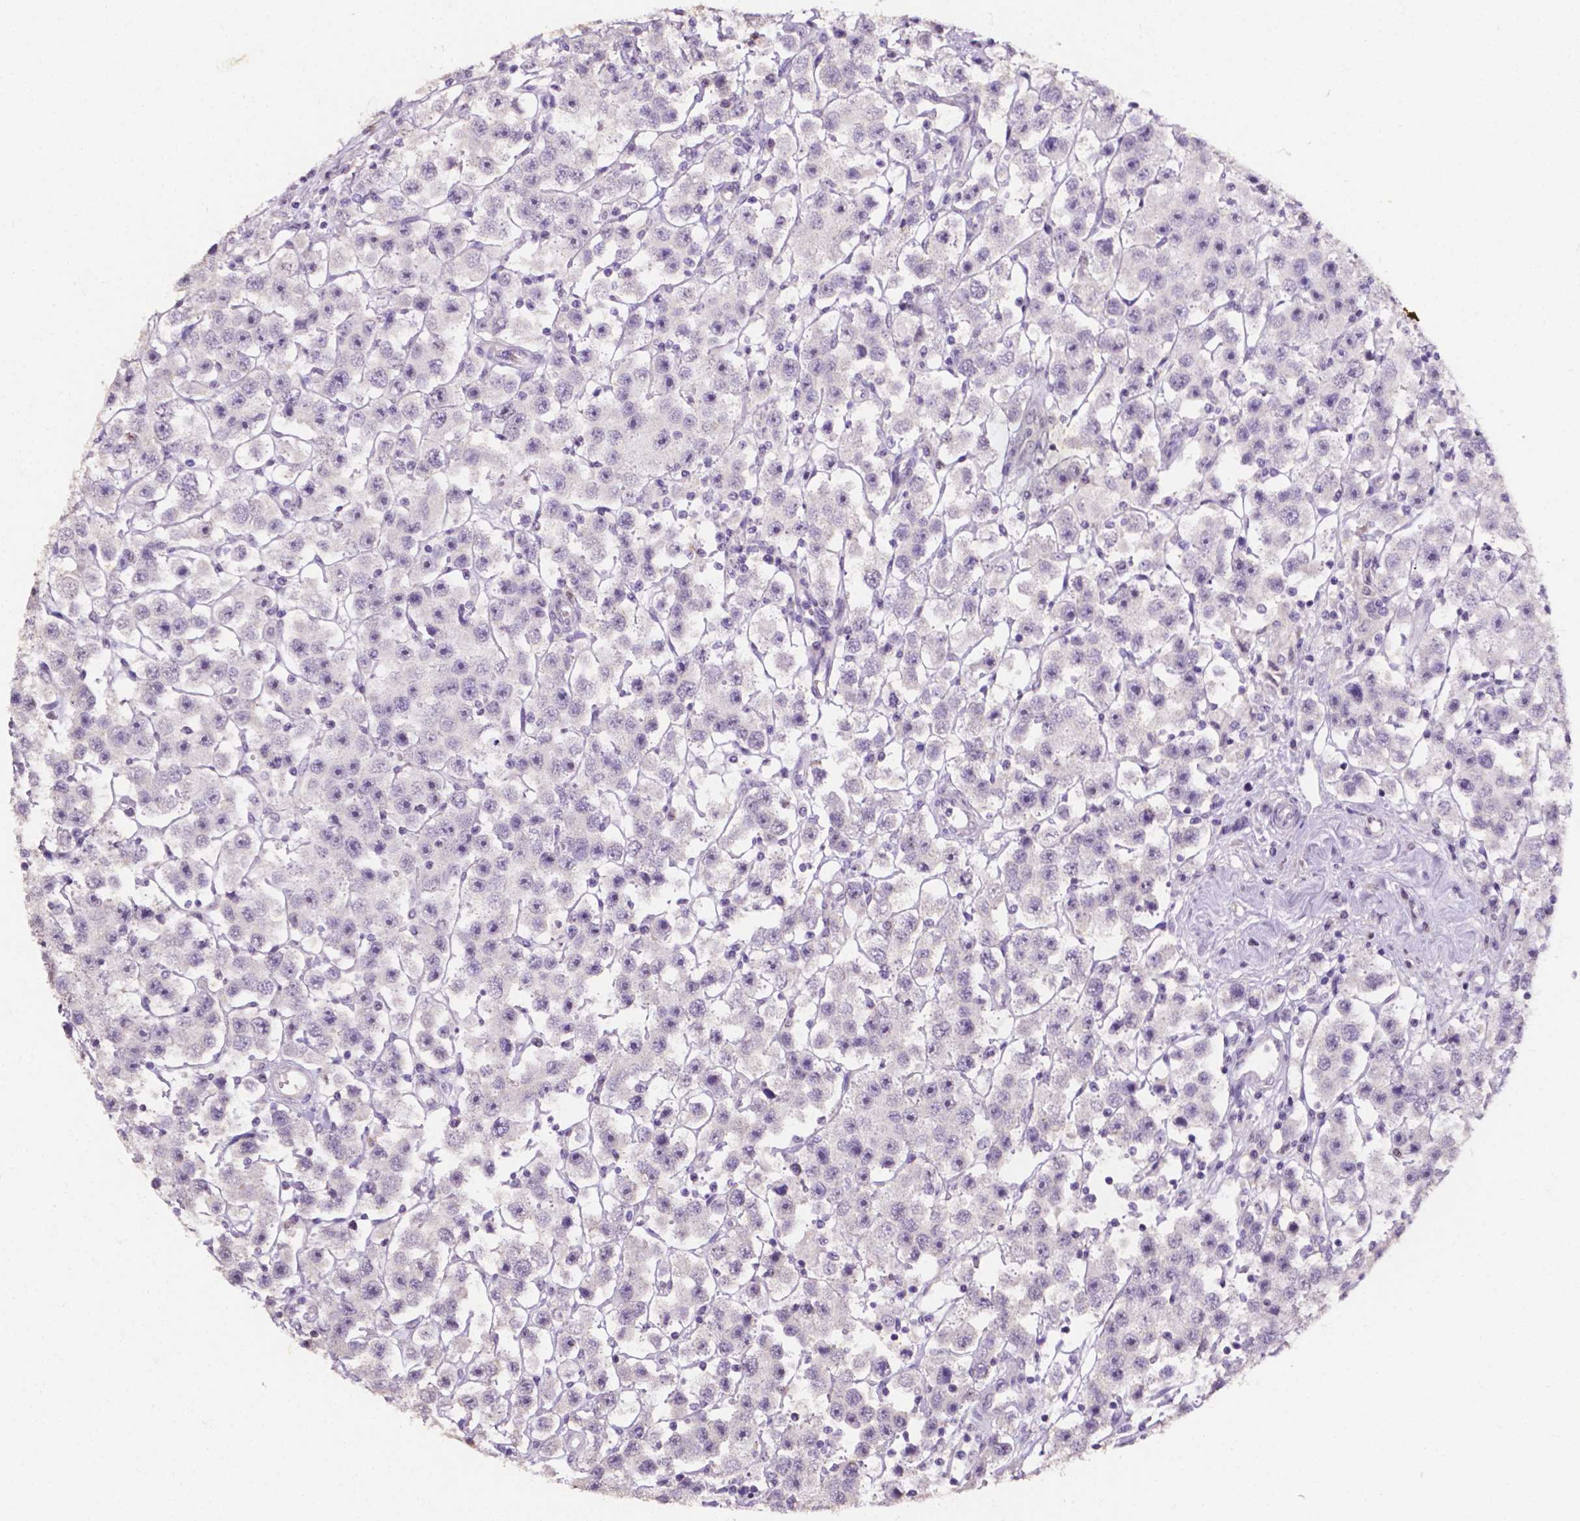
{"staining": {"intensity": "negative", "quantity": "none", "location": "none"}, "tissue": "testis cancer", "cell_type": "Tumor cells", "image_type": "cancer", "snomed": [{"axis": "morphology", "description": "Seminoma, NOS"}, {"axis": "topography", "description": "Testis"}], "caption": "Image shows no protein expression in tumor cells of testis cancer tissue. (Stains: DAB (3,3'-diaminobenzidine) IHC with hematoxylin counter stain, Microscopy: brightfield microscopy at high magnification).", "gene": "PSAT1", "patient": {"sex": "male", "age": 45}}